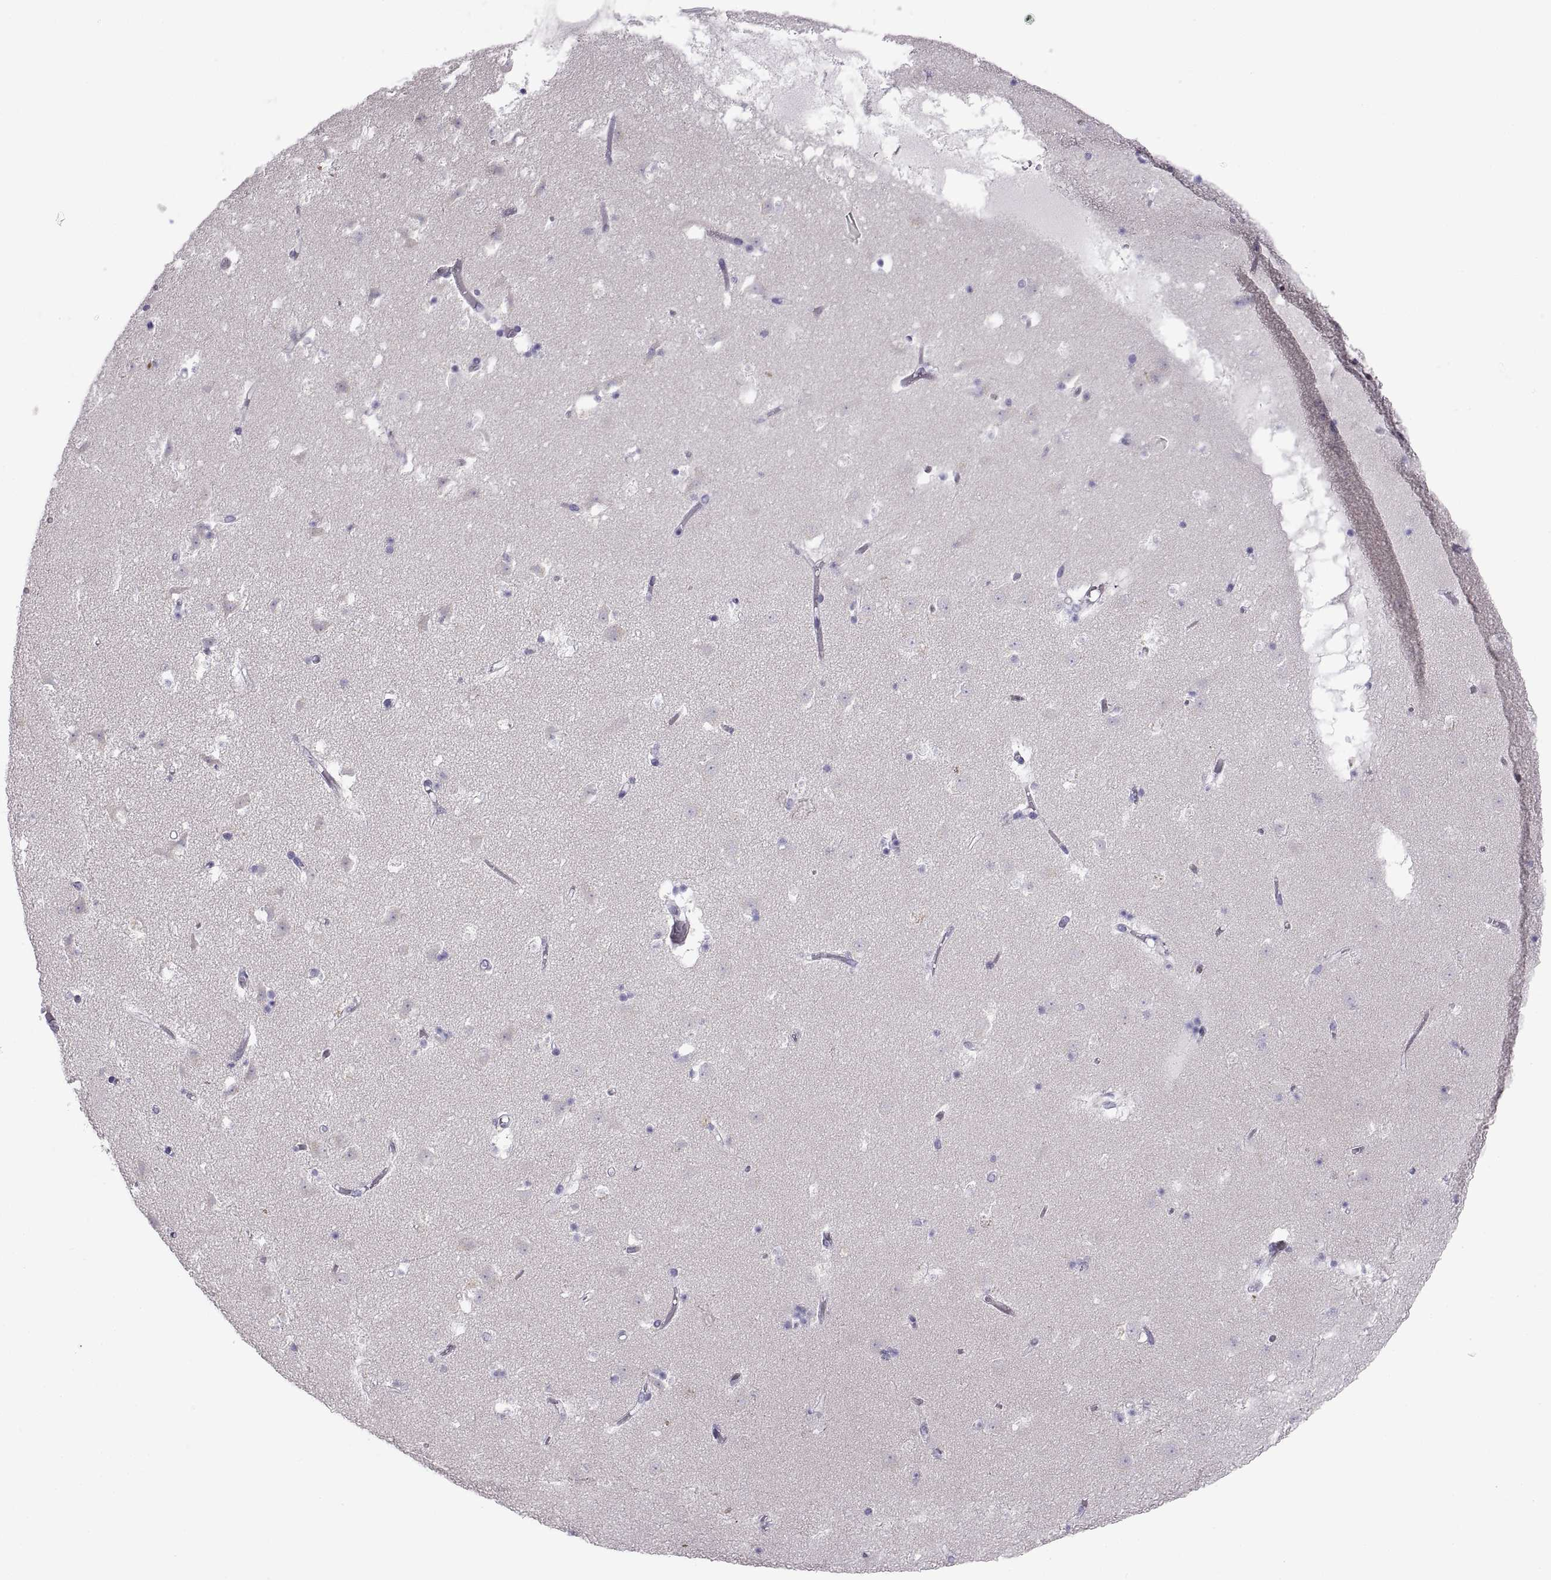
{"staining": {"intensity": "negative", "quantity": "none", "location": "none"}, "tissue": "caudate", "cell_type": "Glial cells", "image_type": "normal", "snomed": [{"axis": "morphology", "description": "Normal tissue, NOS"}, {"axis": "topography", "description": "Lateral ventricle wall"}], "caption": "A photomicrograph of human caudate is negative for staining in glial cells. The staining was performed using DAB to visualize the protein expression in brown, while the nuclei were stained in blue with hematoxylin (Magnification: 20x).", "gene": "CRYBB3", "patient": {"sex": "female", "age": 42}}